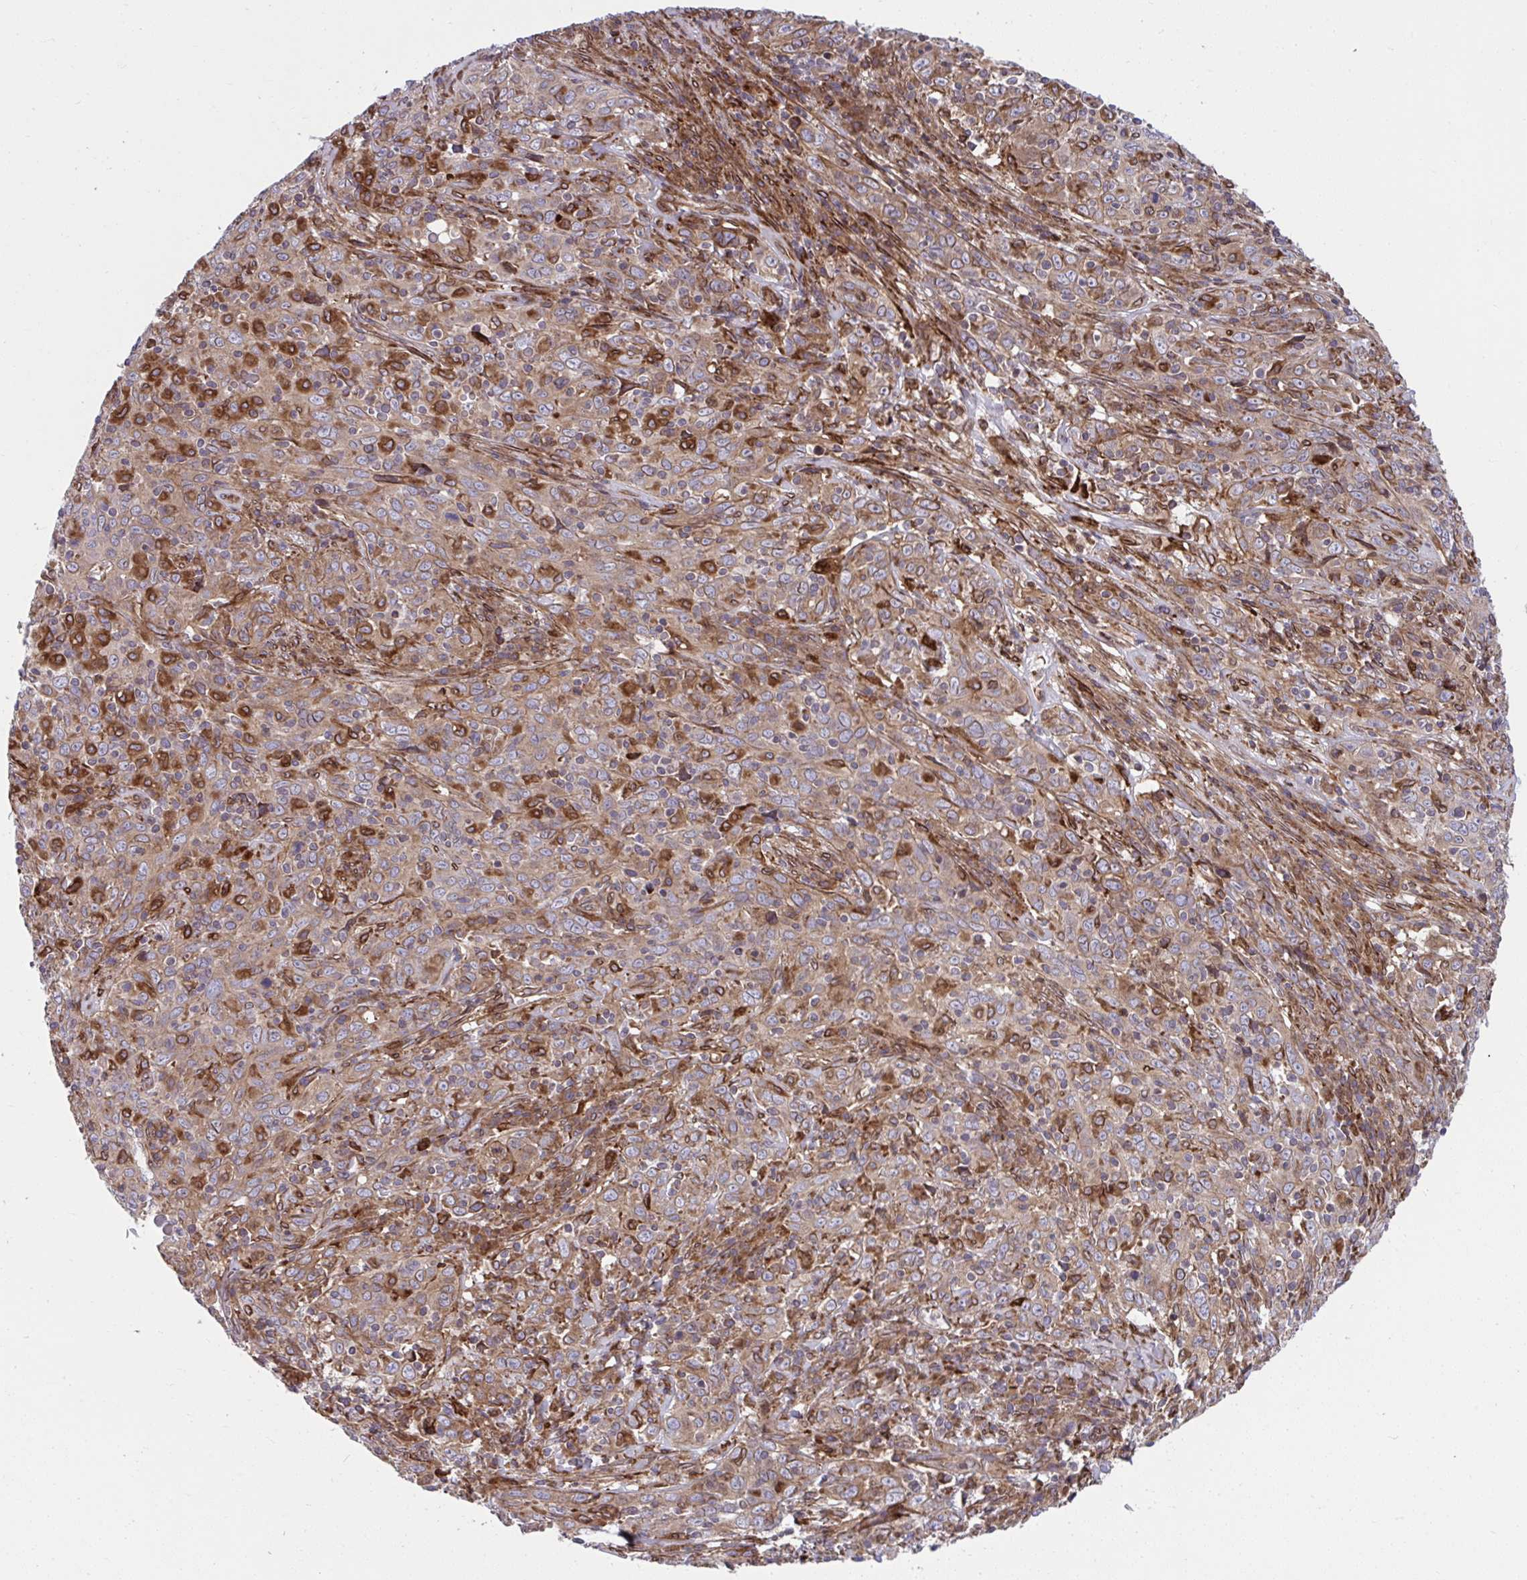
{"staining": {"intensity": "moderate", "quantity": ">75%", "location": "cytoplasmic/membranous"}, "tissue": "cervical cancer", "cell_type": "Tumor cells", "image_type": "cancer", "snomed": [{"axis": "morphology", "description": "Squamous cell carcinoma, NOS"}, {"axis": "topography", "description": "Cervix"}], "caption": "The image demonstrates a brown stain indicating the presence of a protein in the cytoplasmic/membranous of tumor cells in cervical cancer (squamous cell carcinoma).", "gene": "STIM2", "patient": {"sex": "female", "age": 46}}